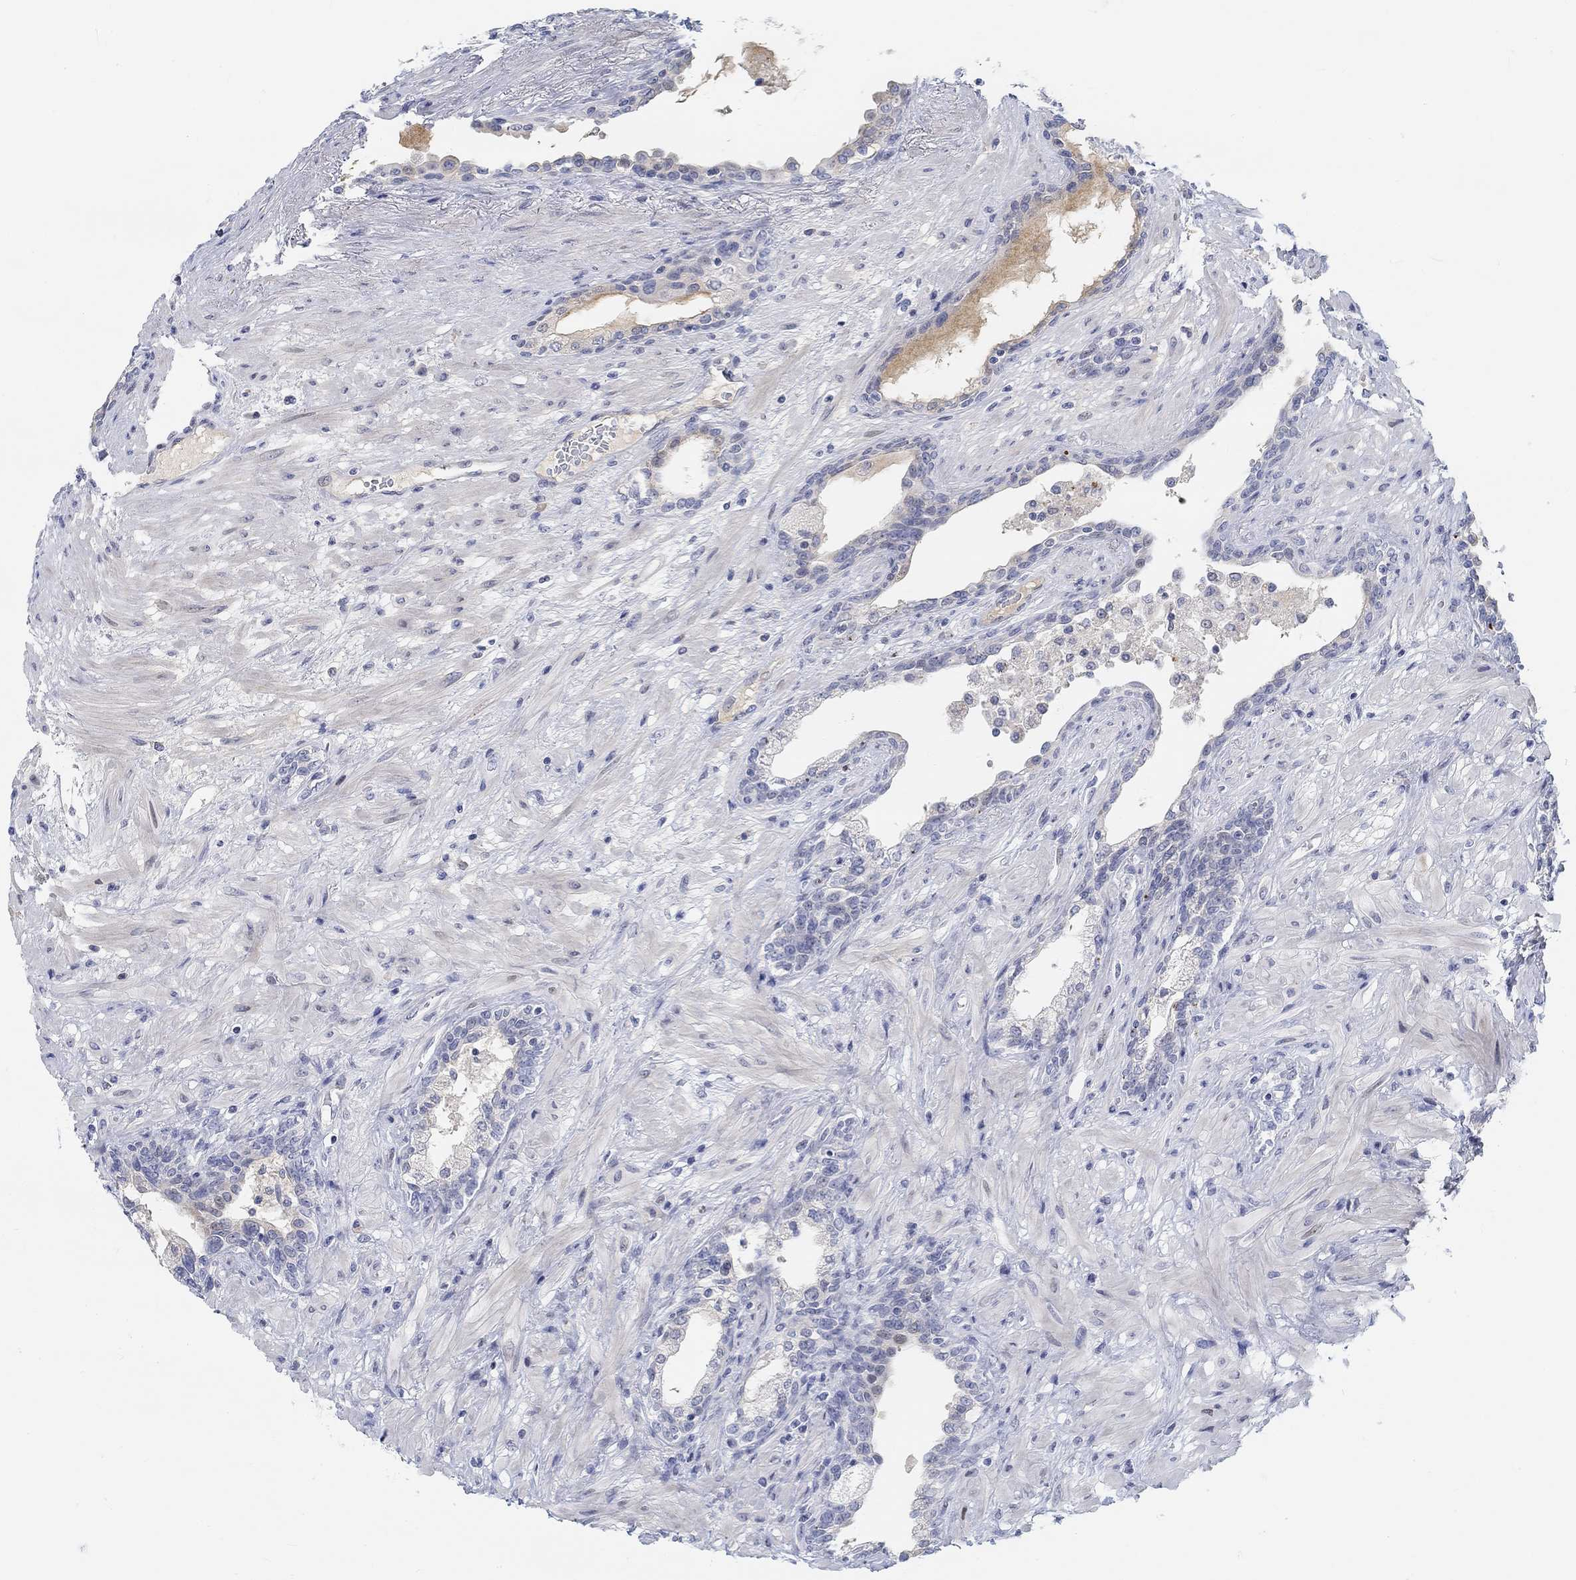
{"staining": {"intensity": "negative", "quantity": "none", "location": "none"}, "tissue": "prostate", "cell_type": "Glandular cells", "image_type": "normal", "snomed": [{"axis": "morphology", "description": "Normal tissue, NOS"}, {"axis": "topography", "description": "Prostate"}], "caption": "The photomicrograph shows no staining of glandular cells in normal prostate. (DAB (3,3'-diaminobenzidine) immunohistochemistry (IHC), high magnification).", "gene": "SNTG2", "patient": {"sex": "male", "age": 63}}